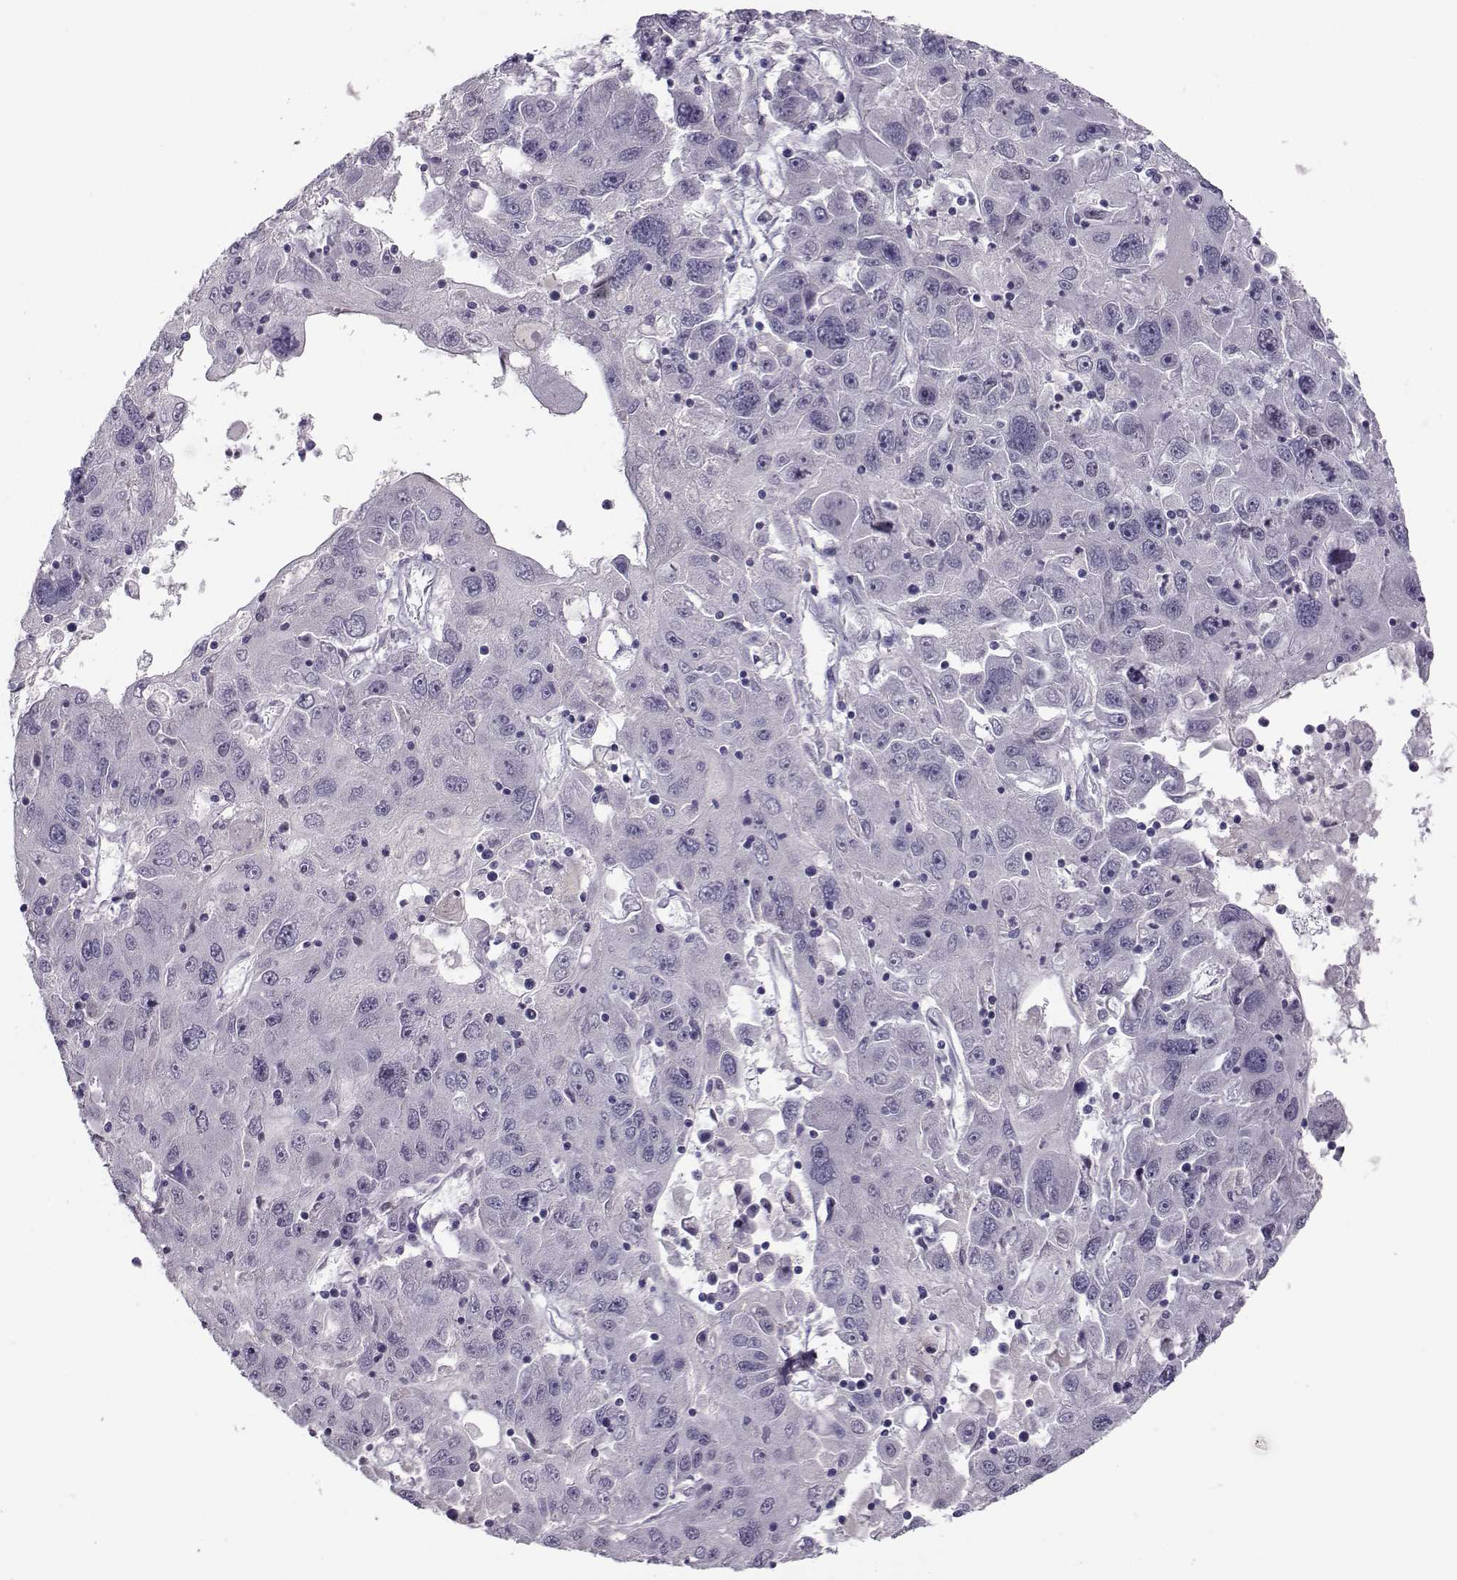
{"staining": {"intensity": "negative", "quantity": "none", "location": "none"}, "tissue": "stomach cancer", "cell_type": "Tumor cells", "image_type": "cancer", "snomed": [{"axis": "morphology", "description": "Adenocarcinoma, NOS"}, {"axis": "topography", "description": "Stomach"}], "caption": "Tumor cells show no significant expression in stomach adenocarcinoma.", "gene": "LIN28A", "patient": {"sex": "male", "age": 56}}